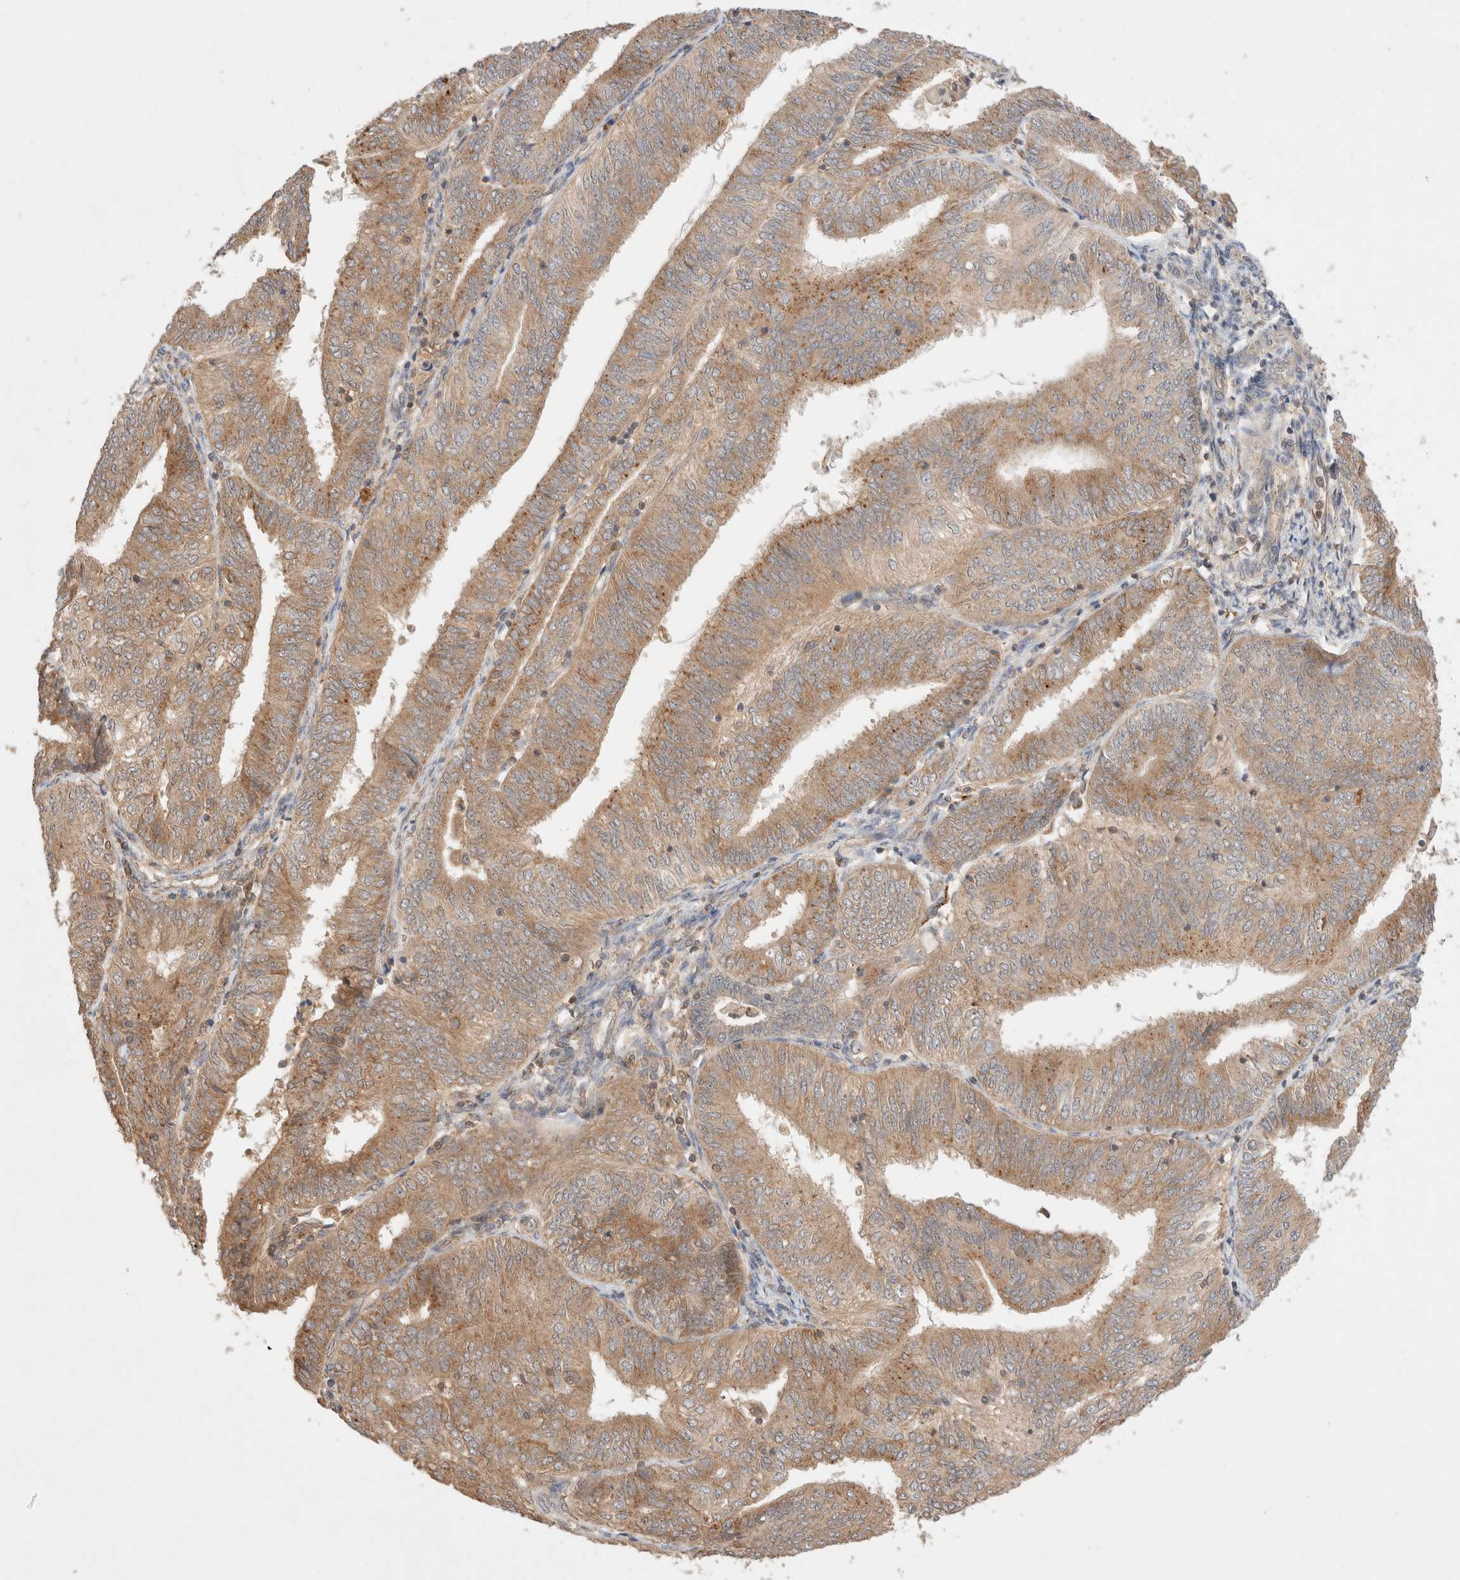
{"staining": {"intensity": "moderate", "quantity": ">75%", "location": "cytoplasmic/membranous"}, "tissue": "endometrial cancer", "cell_type": "Tumor cells", "image_type": "cancer", "snomed": [{"axis": "morphology", "description": "Adenocarcinoma, NOS"}, {"axis": "topography", "description": "Endometrium"}], "caption": "Immunohistochemistry (DAB) staining of human endometrial adenocarcinoma displays moderate cytoplasmic/membranous protein positivity in about >75% of tumor cells. The staining is performed using DAB (3,3'-diaminobenzidine) brown chromogen to label protein expression. The nuclei are counter-stained blue using hematoxylin.", "gene": "CARNMT1", "patient": {"sex": "female", "age": 58}}